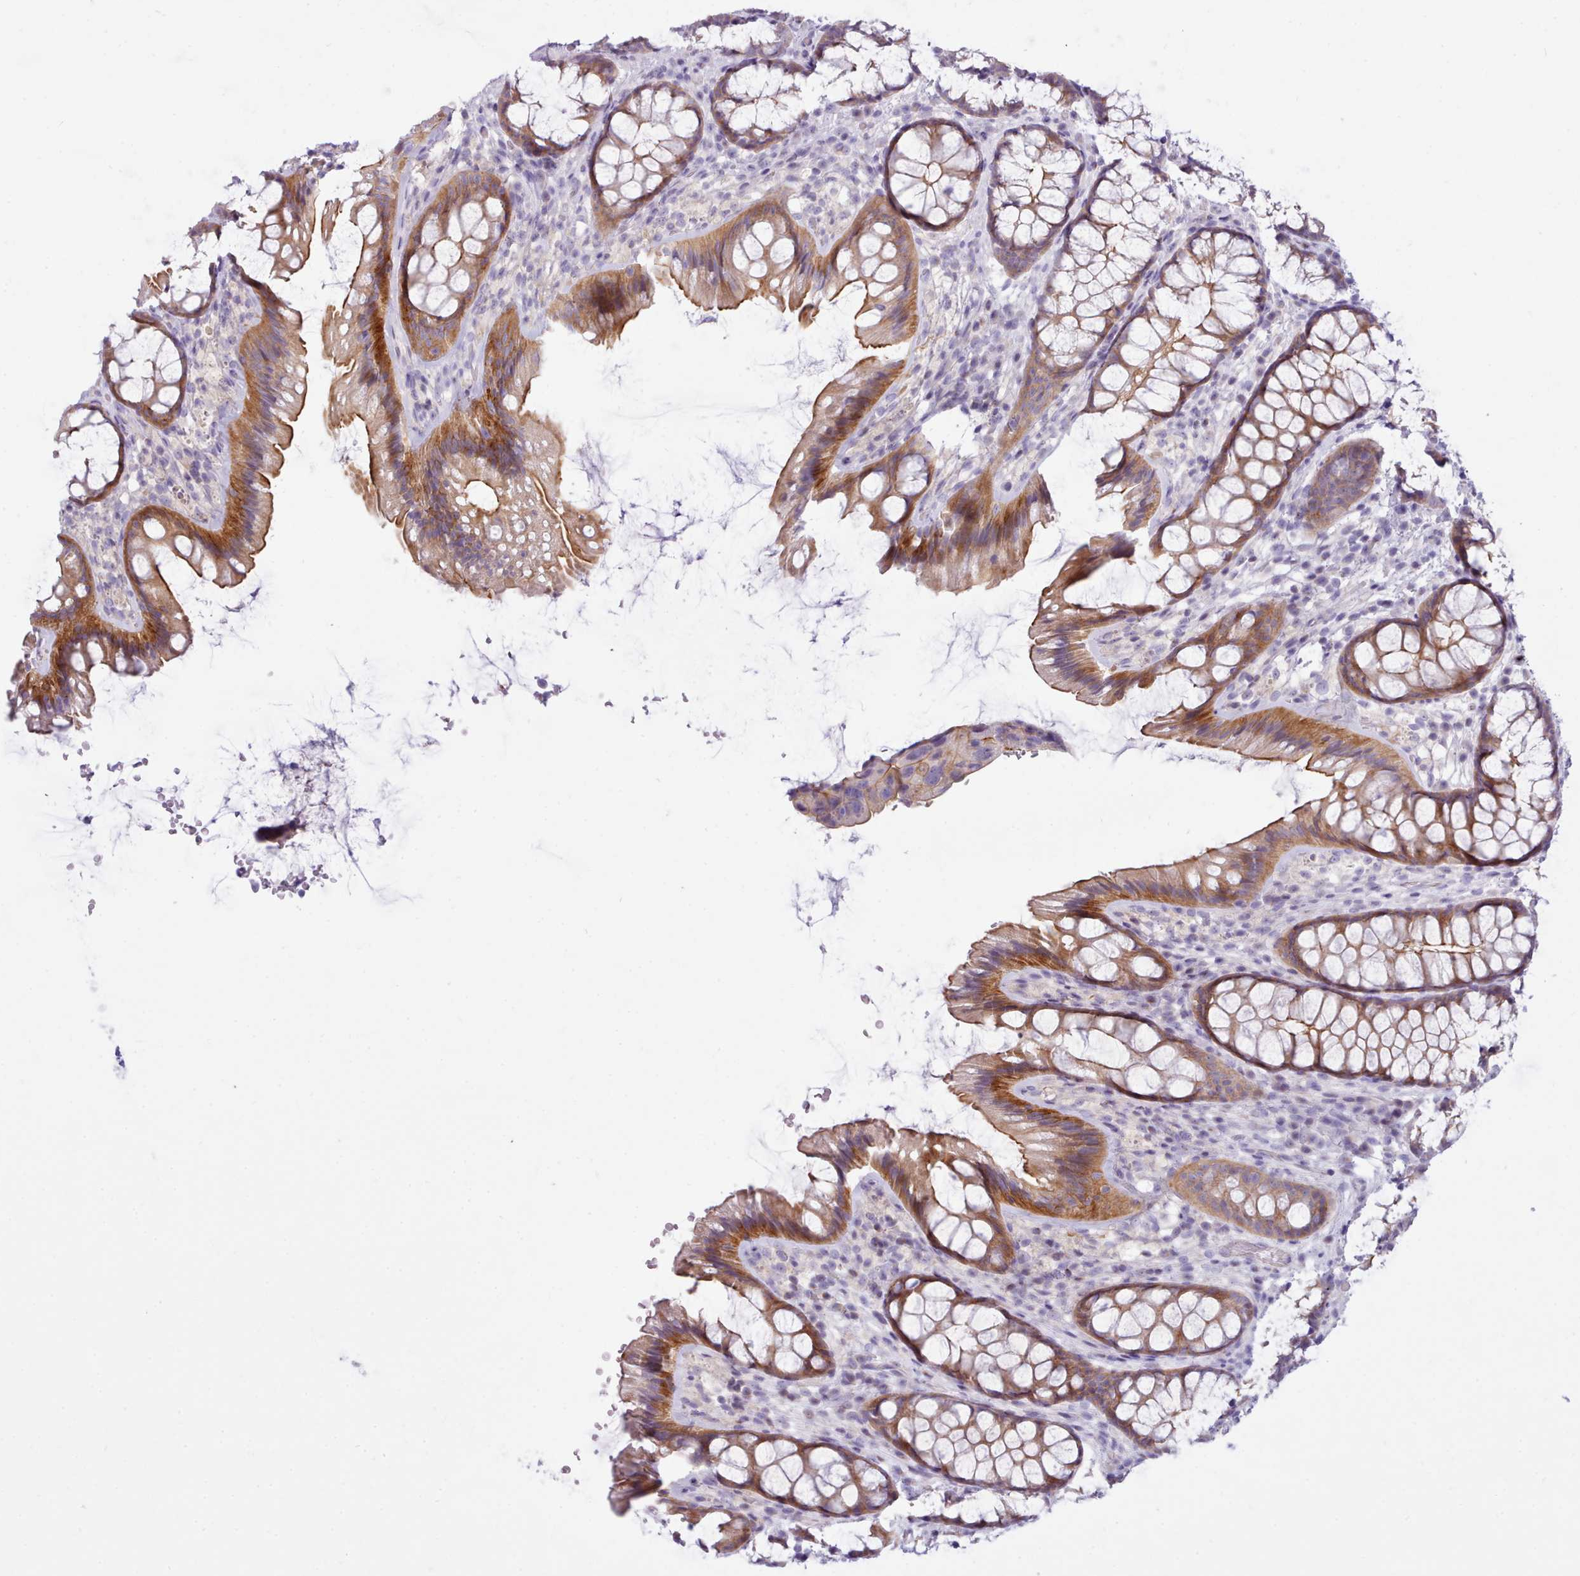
{"staining": {"intensity": "weak", "quantity": "25%-75%", "location": "cytoplasmic/membranous"}, "tissue": "colon", "cell_type": "Endothelial cells", "image_type": "normal", "snomed": [{"axis": "morphology", "description": "Normal tissue, NOS"}, {"axis": "topography", "description": "Colon"}], "caption": "Immunohistochemistry staining of unremarkable colon, which demonstrates low levels of weak cytoplasmic/membranous expression in approximately 25%-75% of endothelial cells indicating weak cytoplasmic/membranous protein staining. The staining was performed using DAB (3,3'-diaminobenzidine) (brown) for protein detection and nuclei were counterstained in hematoxylin (blue).", "gene": "CYP2A13", "patient": {"sex": "male", "age": 46}}